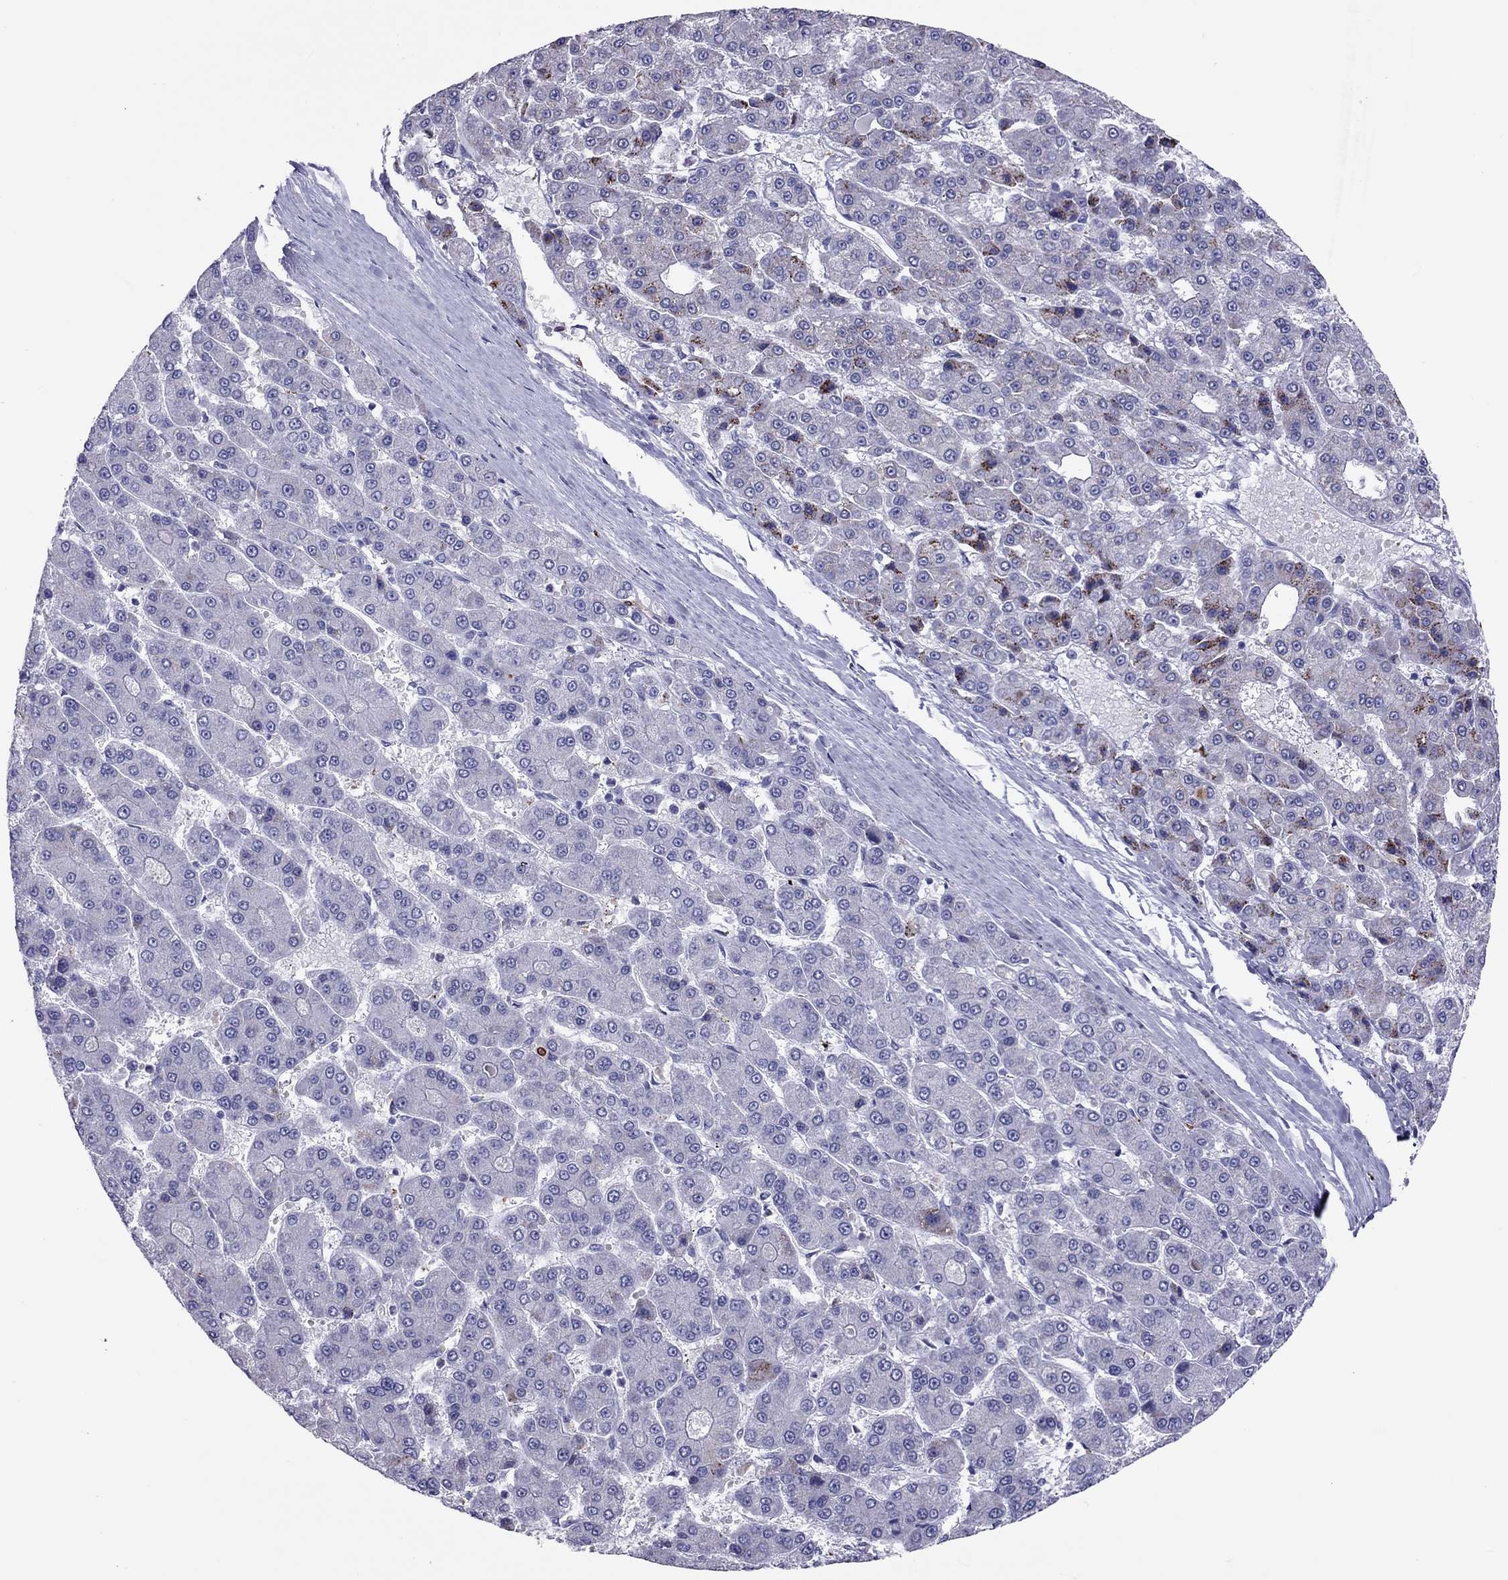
{"staining": {"intensity": "negative", "quantity": "none", "location": "none"}, "tissue": "liver cancer", "cell_type": "Tumor cells", "image_type": "cancer", "snomed": [{"axis": "morphology", "description": "Carcinoma, Hepatocellular, NOS"}, {"axis": "topography", "description": "Liver"}], "caption": "High magnification brightfield microscopy of hepatocellular carcinoma (liver) stained with DAB (brown) and counterstained with hematoxylin (blue): tumor cells show no significant staining.", "gene": "ADORA2A", "patient": {"sex": "male", "age": 70}}